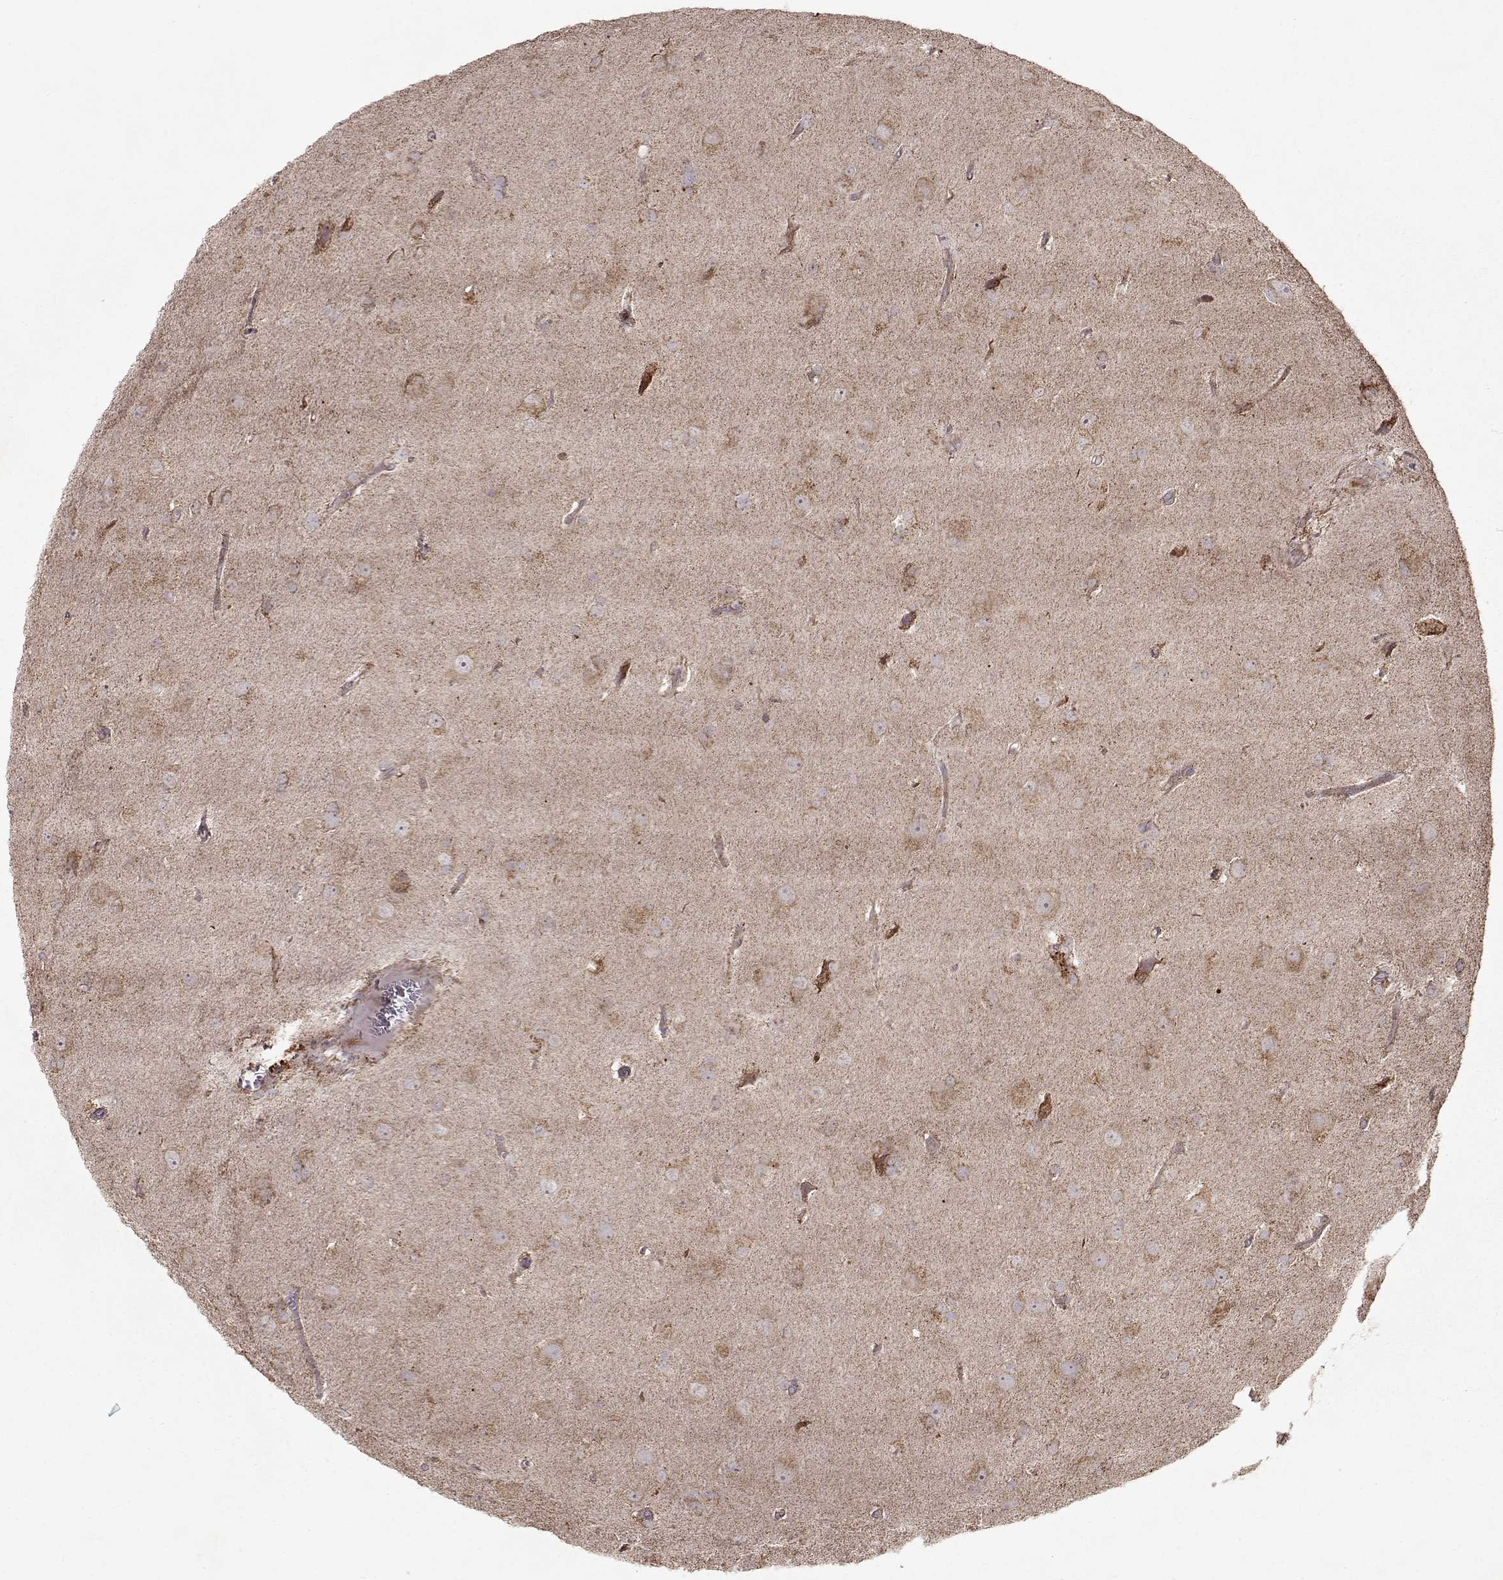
{"staining": {"intensity": "weak", "quantity": ">75%", "location": "cytoplasmic/membranous"}, "tissue": "glioma", "cell_type": "Tumor cells", "image_type": "cancer", "snomed": [{"axis": "morphology", "description": "Glioma, malignant, Low grade"}, {"axis": "topography", "description": "Brain"}], "caption": "Immunohistochemistry of glioma displays low levels of weak cytoplasmic/membranous expression in approximately >75% of tumor cells. Ihc stains the protein in brown and the nuclei are stained blue.", "gene": "CMTM3", "patient": {"sex": "male", "age": 58}}